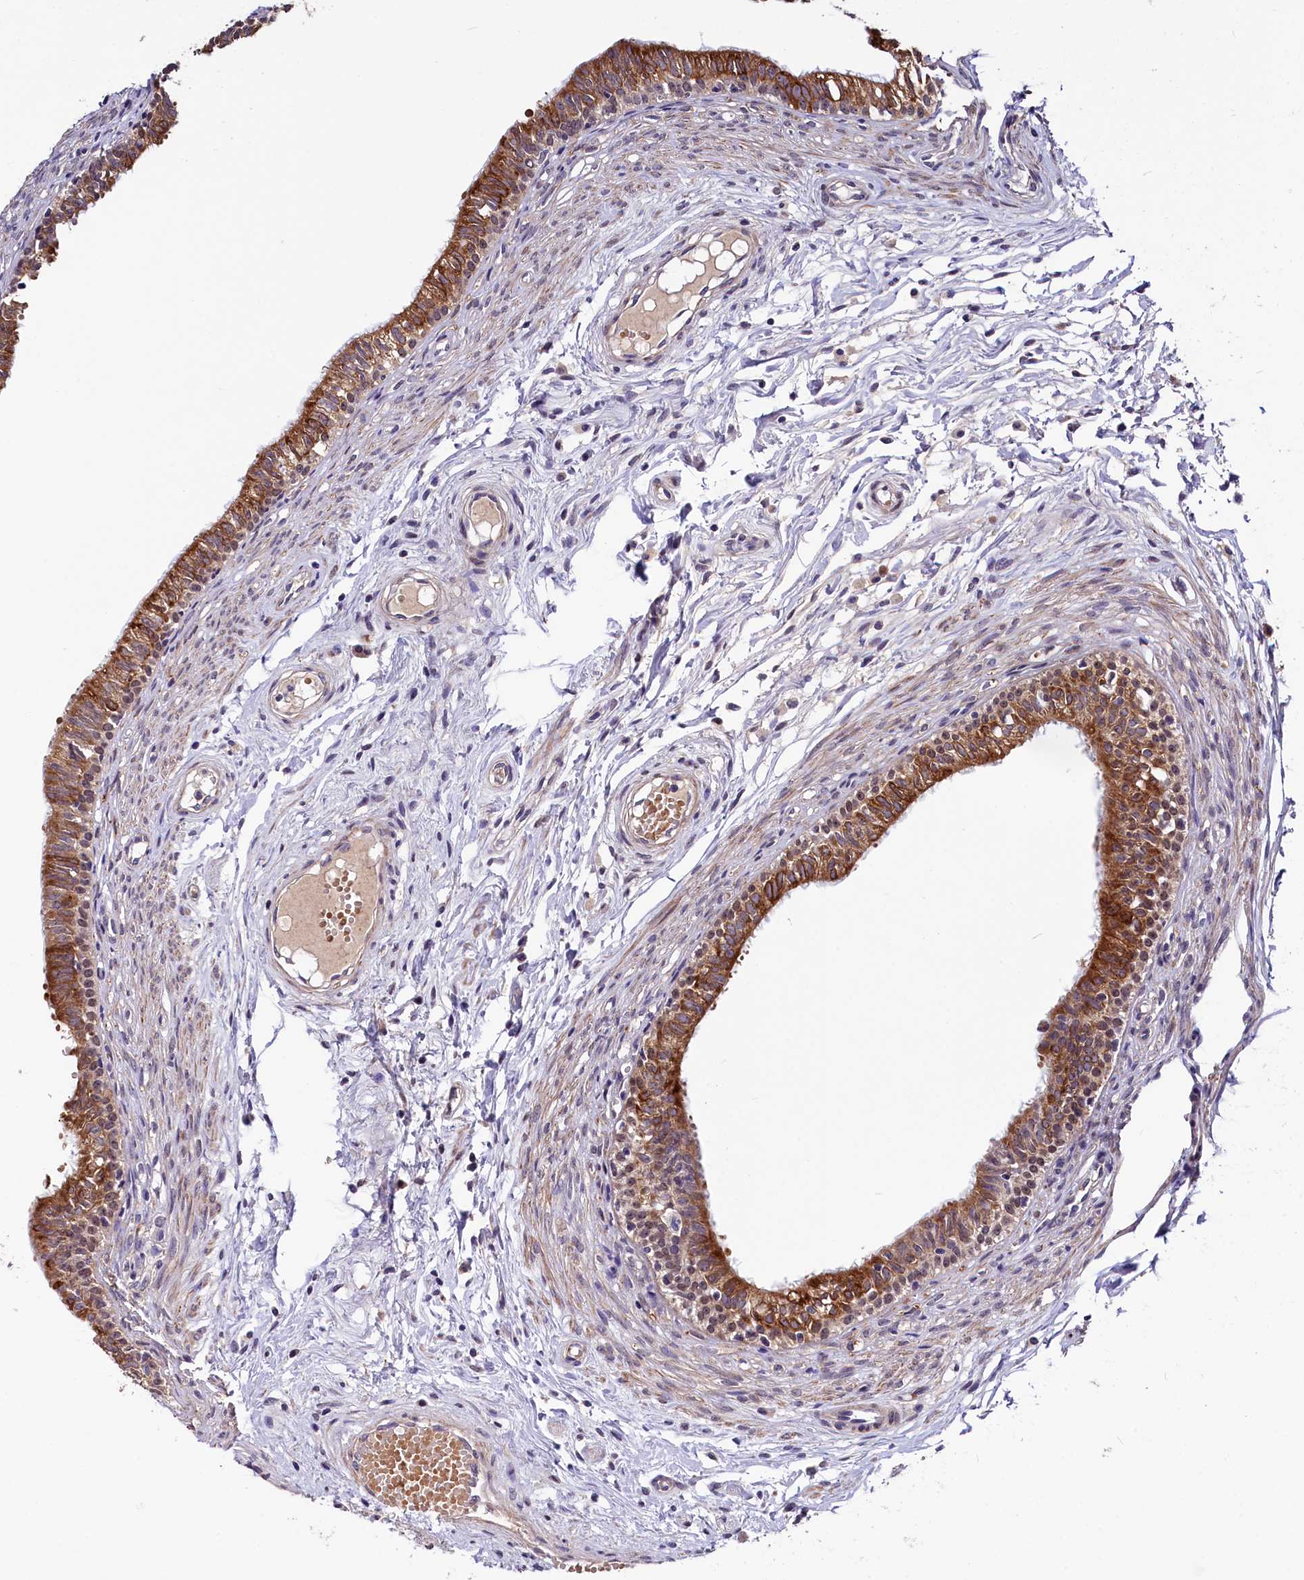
{"staining": {"intensity": "moderate", "quantity": ">75%", "location": "cytoplasmic/membranous"}, "tissue": "epididymis", "cell_type": "Glandular cells", "image_type": "normal", "snomed": [{"axis": "morphology", "description": "Normal tissue, NOS"}, {"axis": "topography", "description": "Epididymis, spermatic cord, NOS"}], "caption": "Normal epididymis was stained to show a protein in brown. There is medium levels of moderate cytoplasmic/membranous expression in about >75% of glandular cells.", "gene": "SLC39A6", "patient": {"sex": "male", "age": 22}}